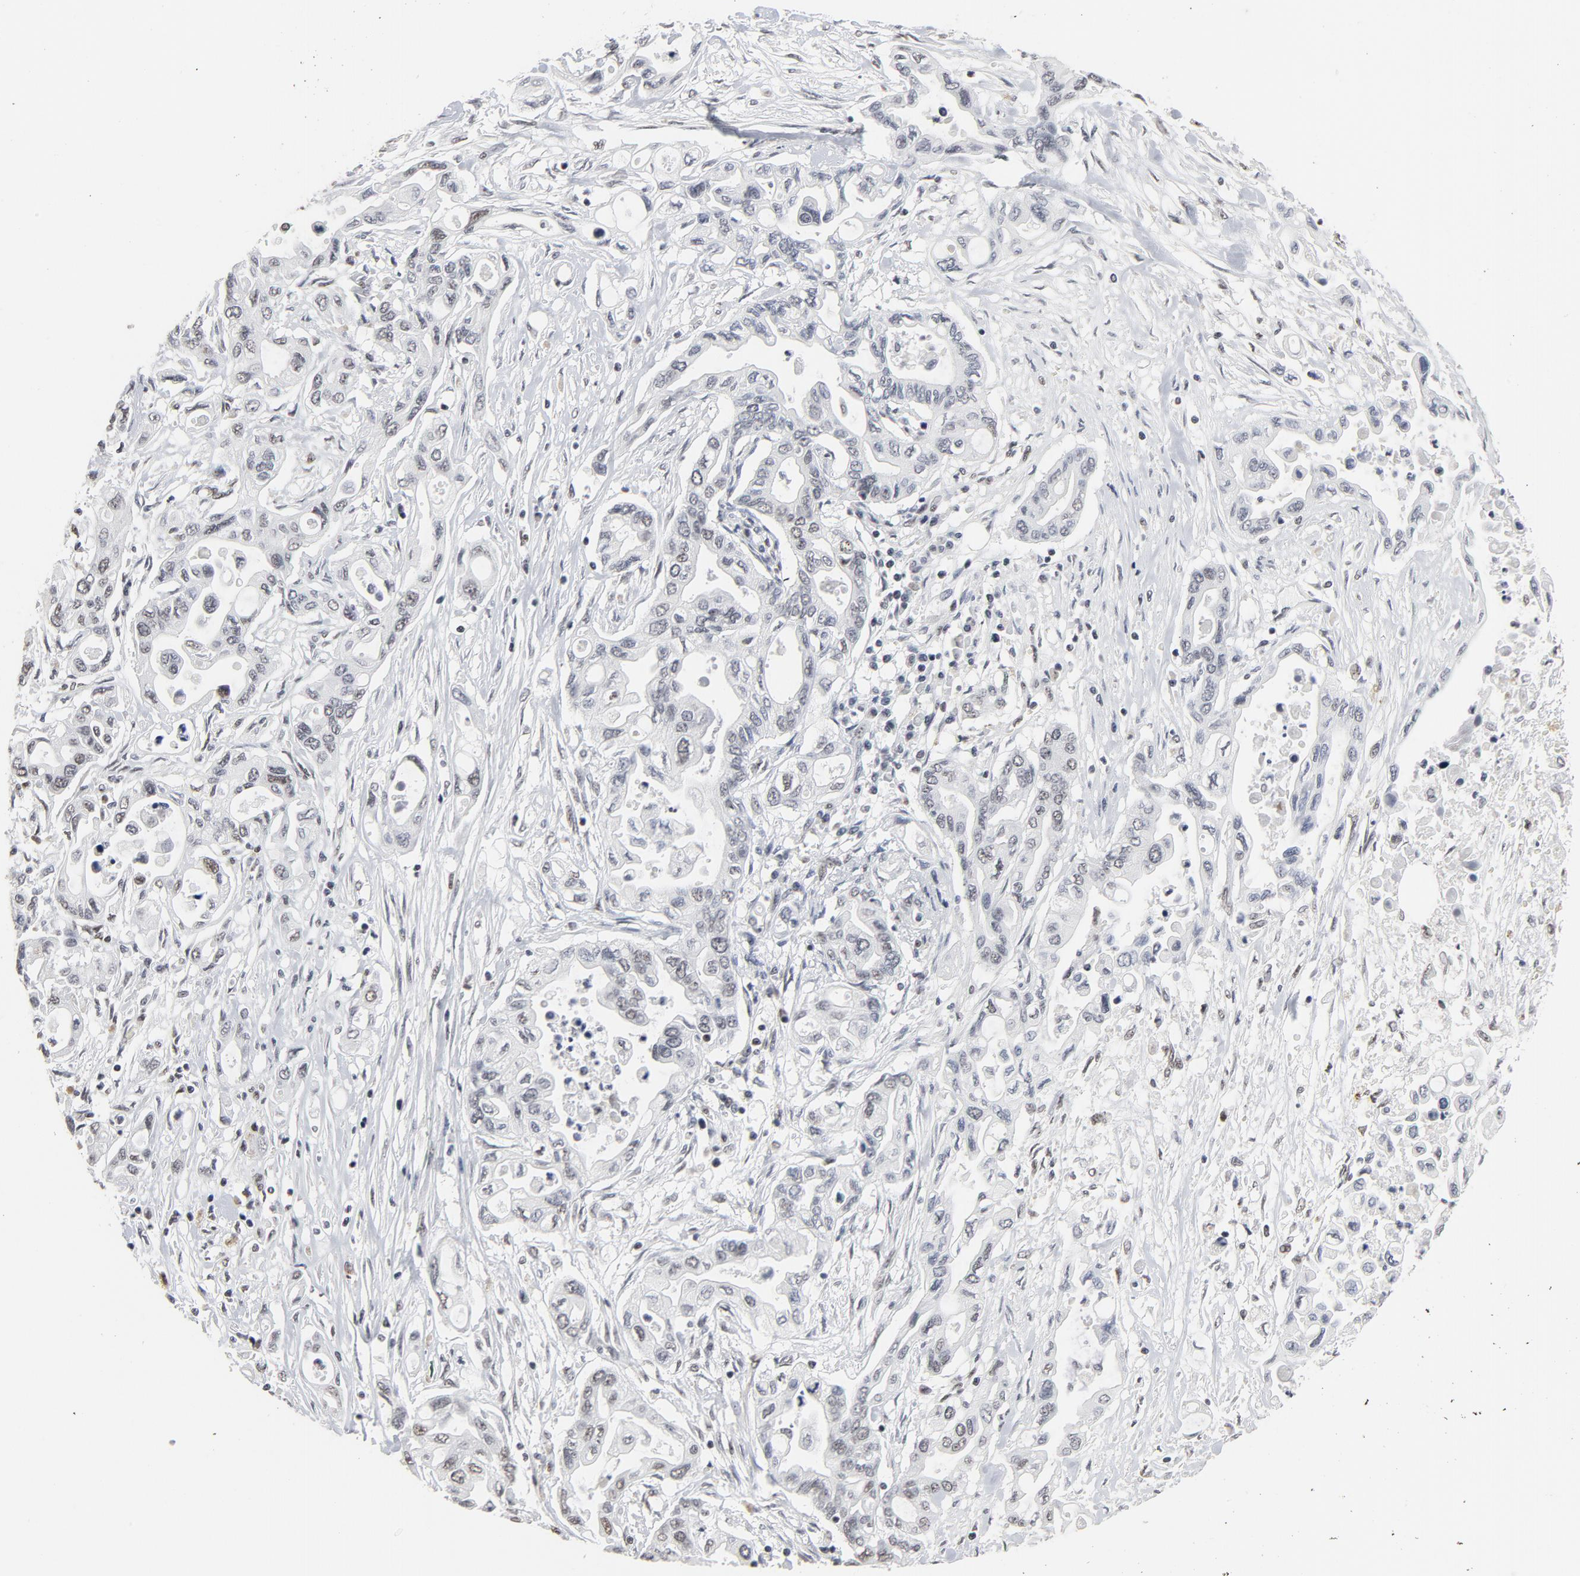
{"staining": {"intensity": "weak", "quantity": "<25%", "location": "nuclear"}, "tissue": "pancreatic cancer", "cell_type": "Tumor cells", "image_type": "cancer", "snomed": [{"axis": "morphology", "description": "Adenocarcinoma, NOS"}, {"axis": "topography", "description": "Pancreas"}], "caption": "Immunohistochemistry (IHC) photomicrograph of neoplastic tissue: human pancreatic cancer stained with DAB (3,3'-diaminobenzidine) shows no significant protein positivity in tumor cells.", "gene": "MRE11", "patient": {"sex": "female", "age": 57}}